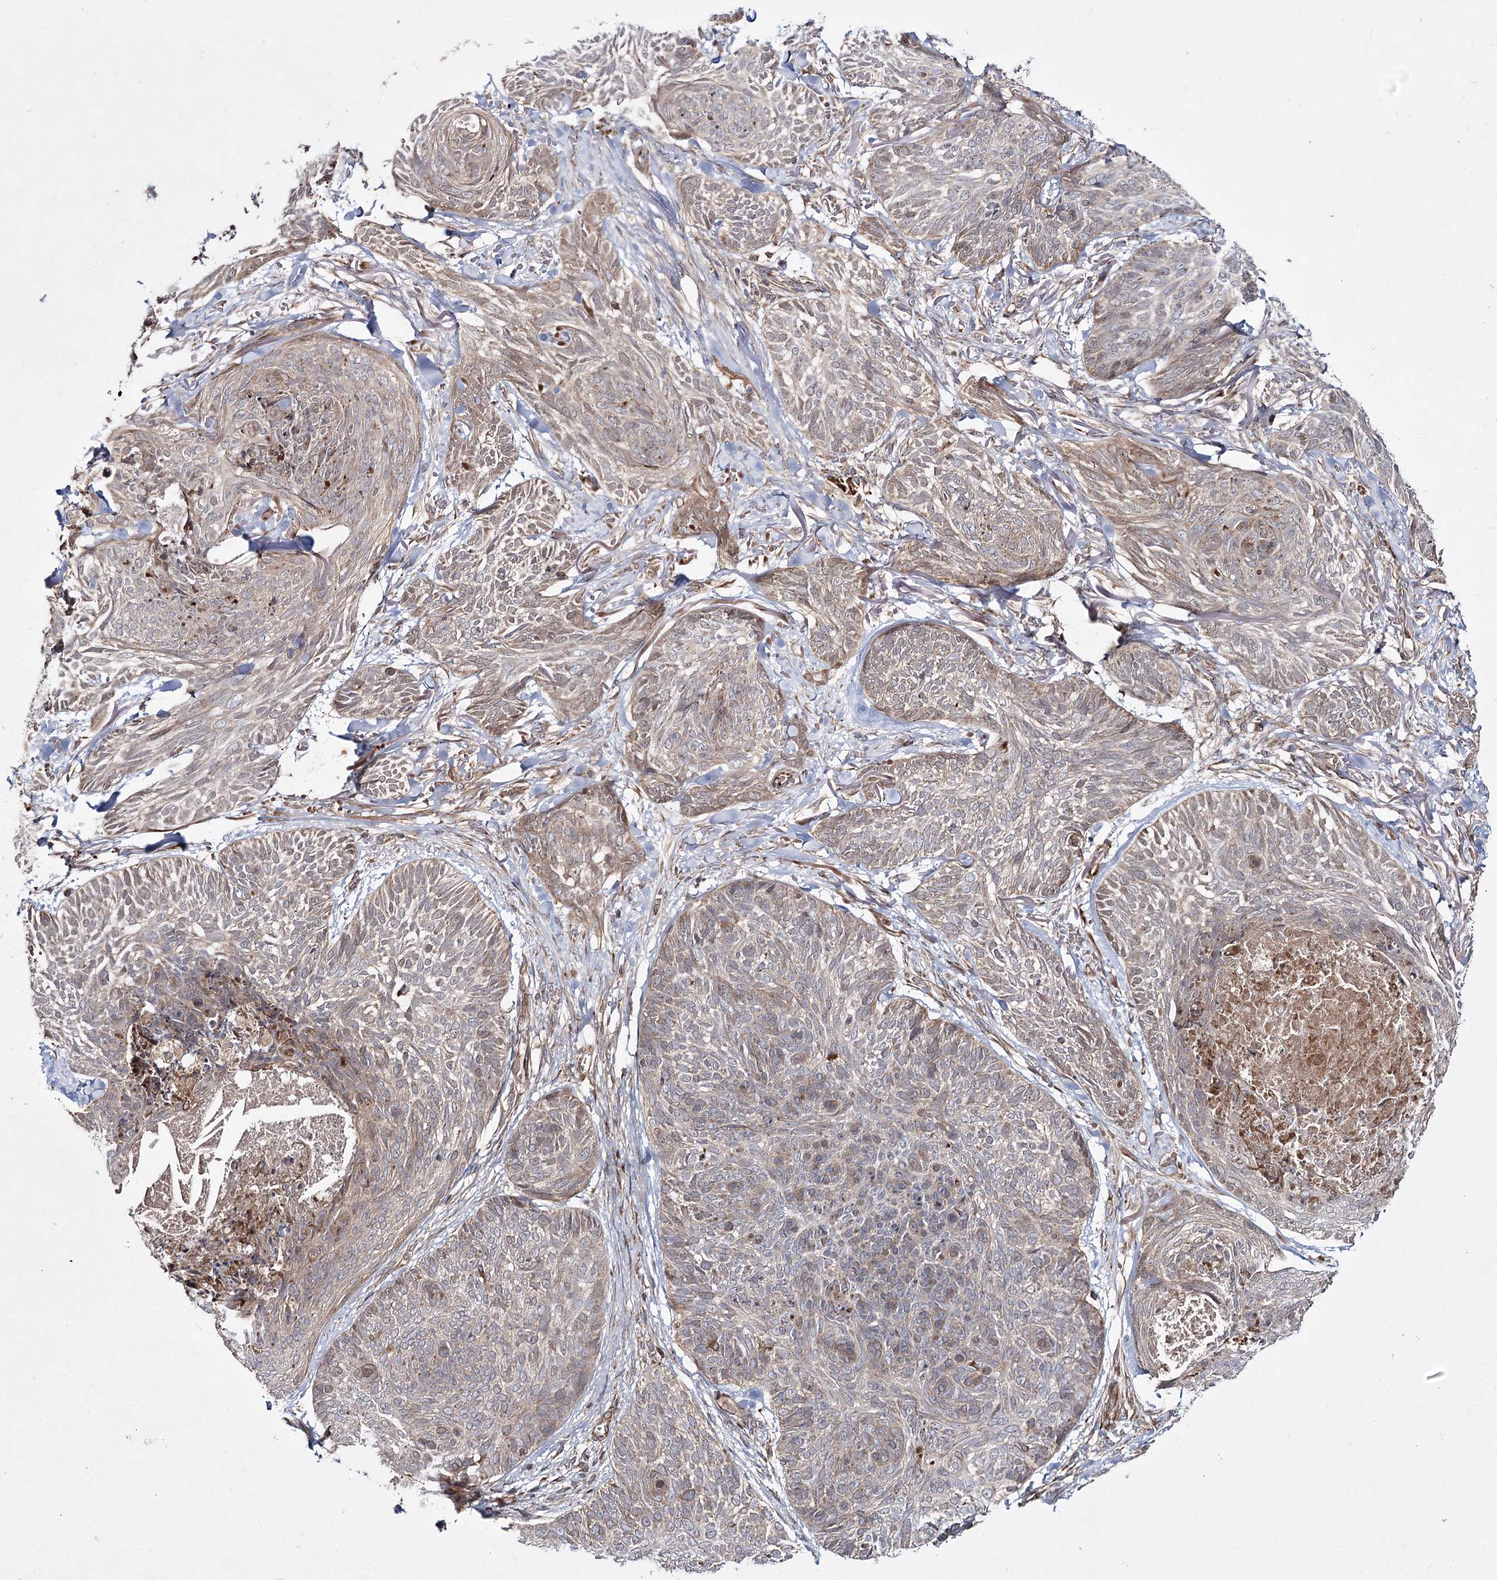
{"staining": {"intensity": "weak", "quantity": "<25%", "location": "cytoplasmic/membranous"}, "tissue": "skin cancer", "cell_type": "Tumor cells", "image_type": "cancer", "snomed": [{"axis": "morphology", "description": "Normal tissue, NOS"}, {"axis": "morphology", "description": "Basal cell carcinoma"}, {"axis": "topography", "description": "Skin"}], "caption": "High magnification brightfield microscopy of skin basal cell carcinoma stained with DAB (brown) and counterstained with hematoxylin (blue): tumor cells show no significant expression.", "gene": "HECTD2", "patient": {"sex": "male", "age": 66}}